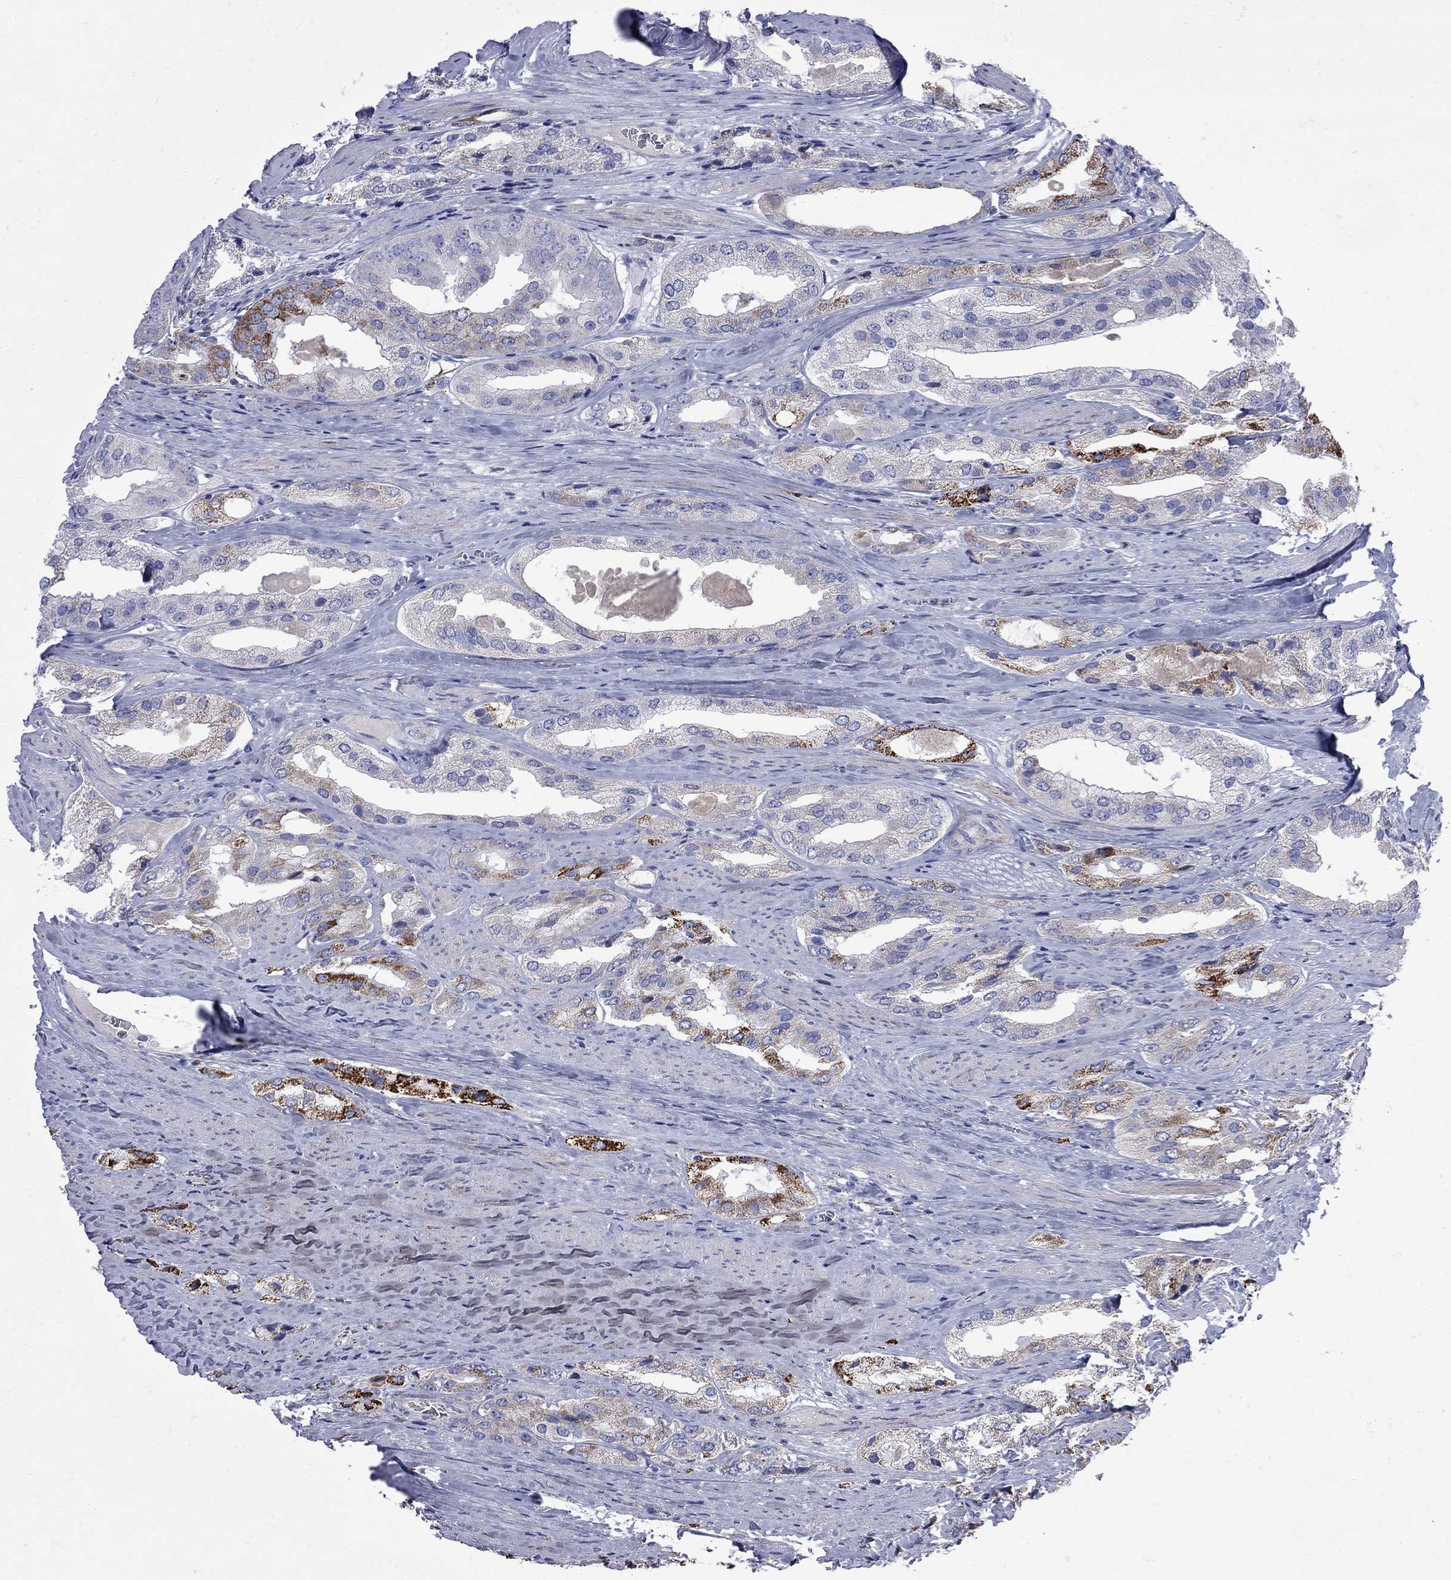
{"staining": {"intensity": "strong", "quantity": "<25%", "location": "cytoplasmic/membranous"}, "tissue": "prostate cancer", "cell_type": "Tumor cells", "image_type": "cancer", "snomed": [{"axis": "morphology", "description": "Adenocarcinoma, Low grade"}, {"axis": "topography", "description": "Prostate"}], "caption": "Immunohistochemistry (IHC) (DAB (3,3'-diaminobenzidine)) staining of adenocarcinoma (low-grade) (prostate) reveals strong cytoplasmic/membranous protein staining in approximately <25% of tumor cells. Immunohistochemistry stains the protein in brown and the nuclei are stained blue.", "gene": "SESTD1", "patient": {"sex": "male", "age": 69}}